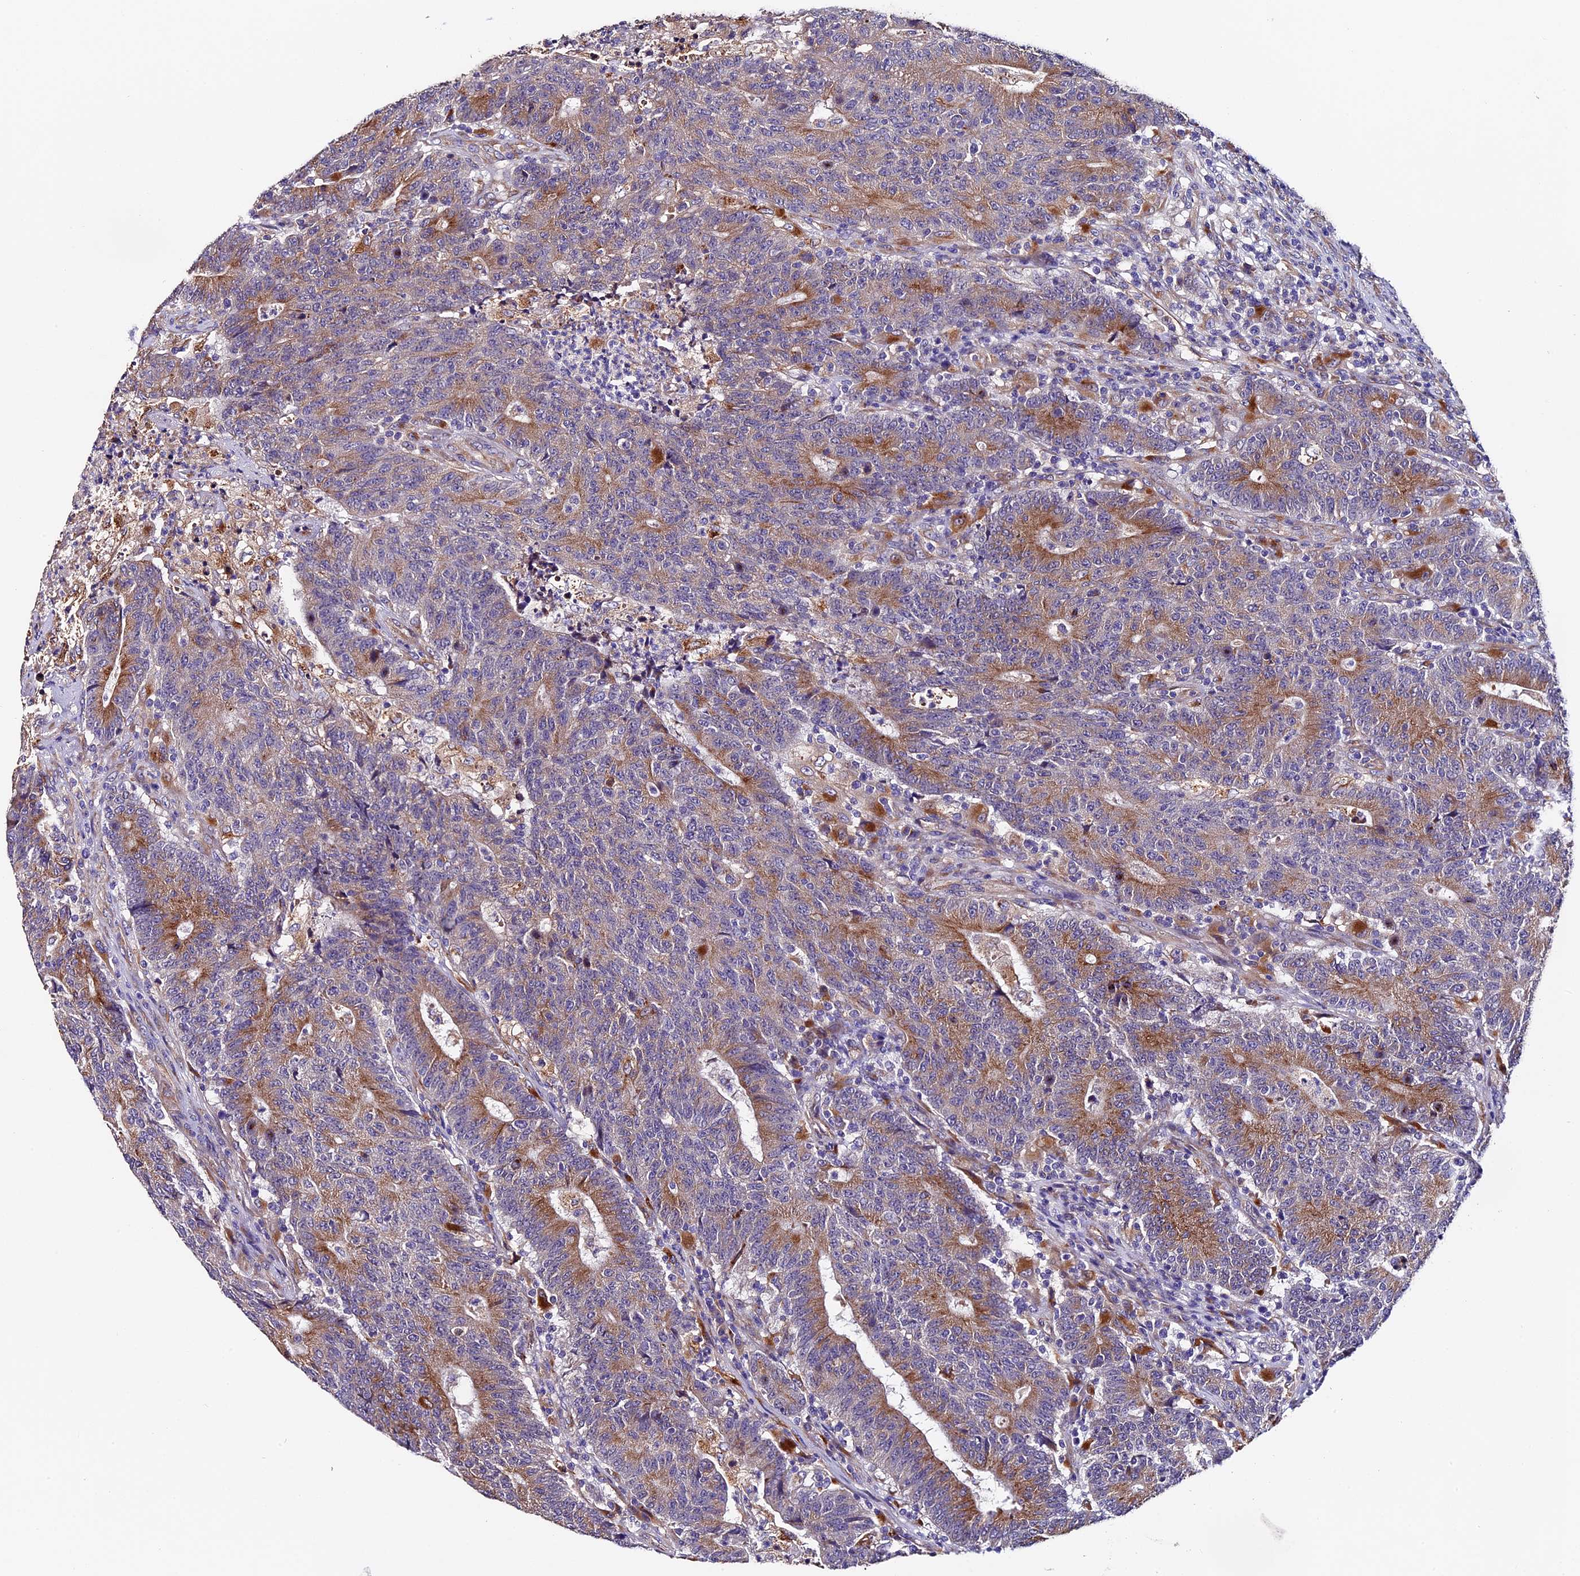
{"staining": {"intensity": "moderate", "quantity": ">75%", "location": "cytoplasmic/membranous"}, "tissue": "colorectal cancer", "cell_type": "Tumor cells", "image_type": "cancer", "snomed": [{"axis": "morphology", "description": "Adenocarcinoma, NOS"}, {"axis": "topography", "description": "Colon"}], "caption": "Immunohistochemical staining of colorectal adenocarcinoma exhibits moderate cytoplasmic/membranous protein expression in about >75% of tumor cells.", "gene": "CLN5", "patient": {"sex": "female", "age": 75}}